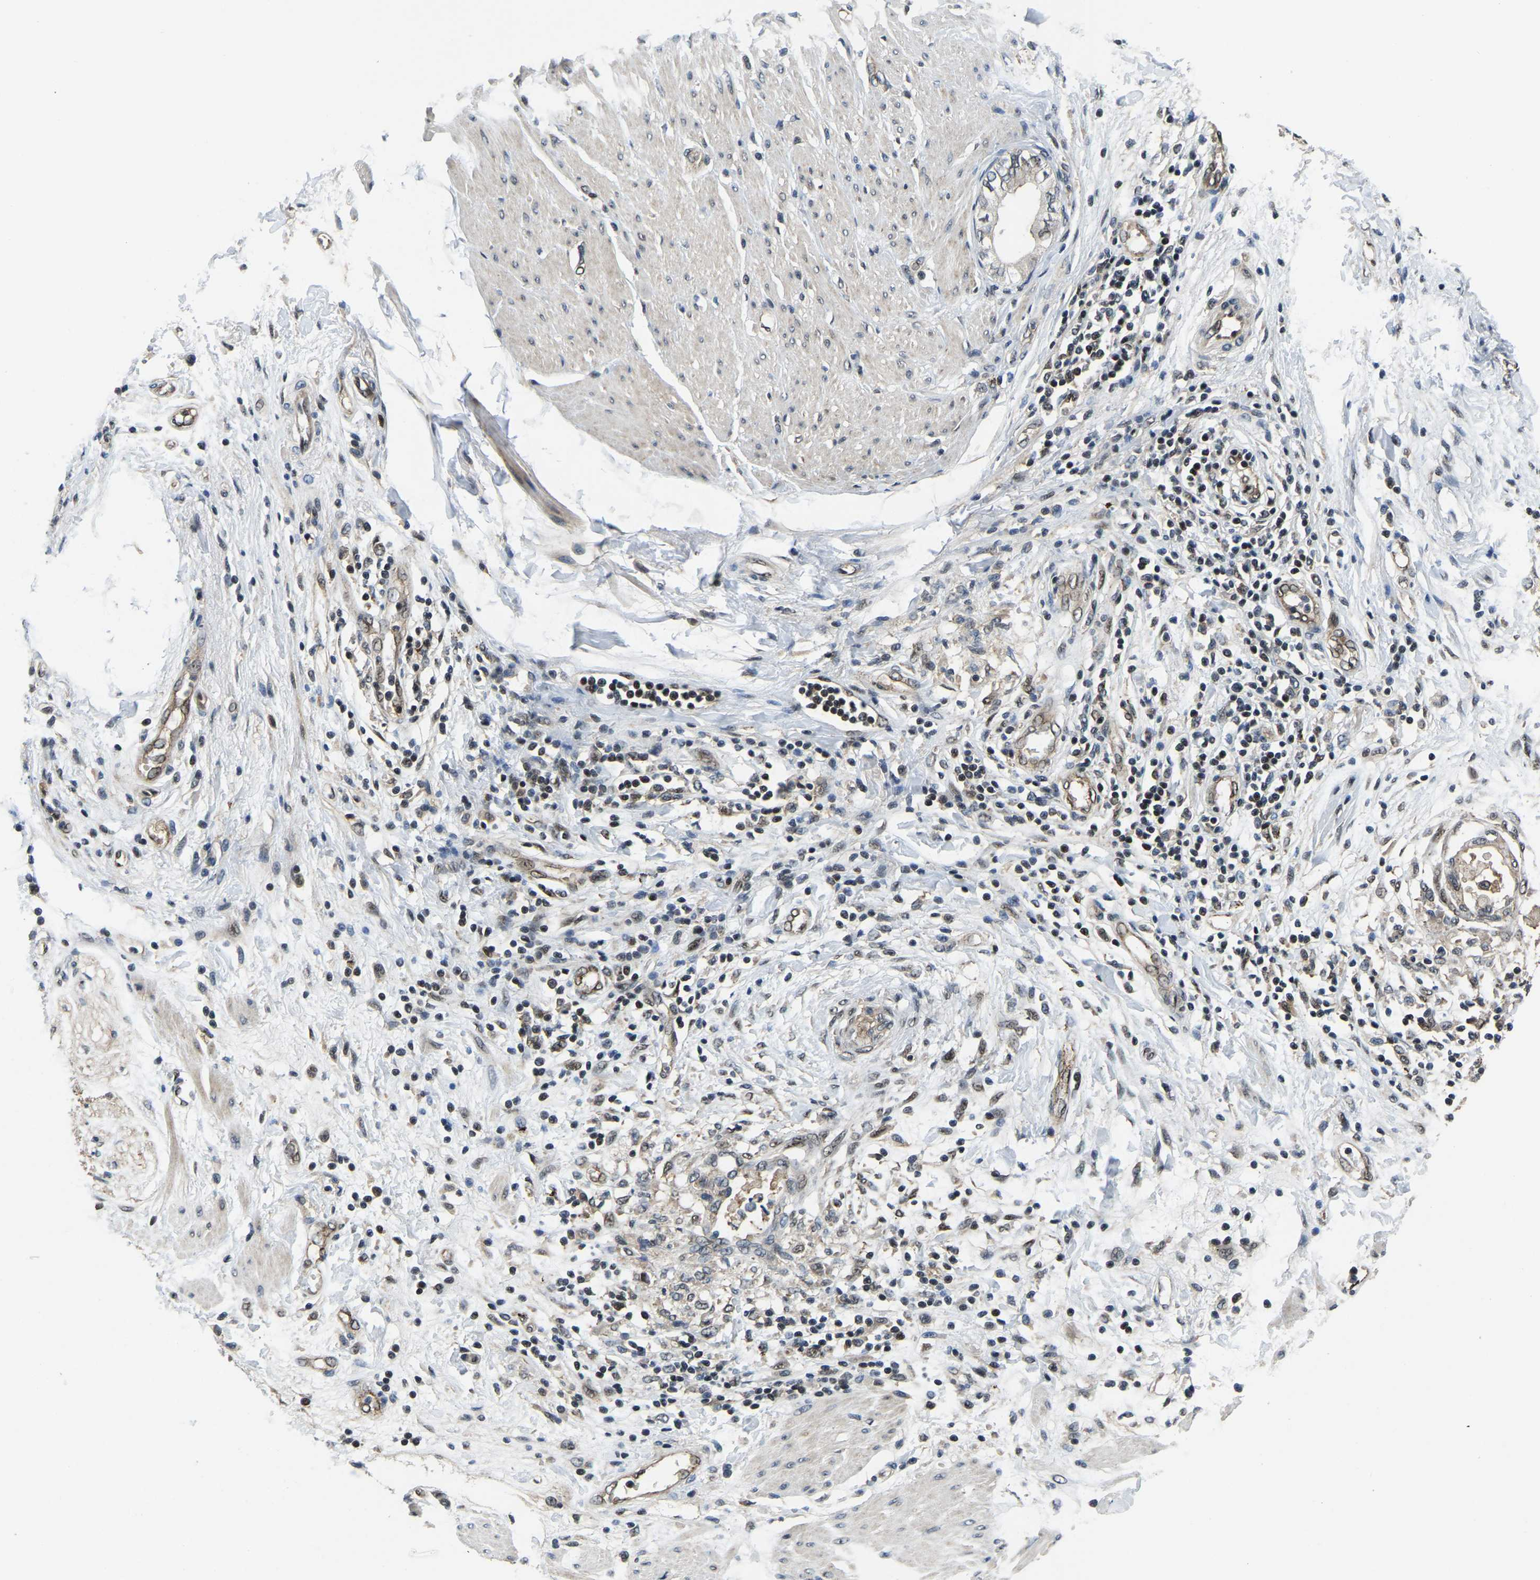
{"staining": {"intensity": "weak", "quantity": "<25%", "location": "nuclear"}, "tissue": "pancreatic cancer", "cell_type": "Tumor cells", "image_type": "cancer", "snomed": [{"axis": "morphology", "description": "Normal tissue, NOS"}, {"axis": "morphology", "description": "Adenocarcinoma, NOS"}, {"axis": "topography", "description": "Pancreas"}, {"axis": "topography", "description": "Duodenum"}], "caption": "An image of pancreatic cancer stained for a protein demonstrates no brown staining in tumor cells.", "gene": "DFFA", "patient": {"sex": "female", "age": 60}}